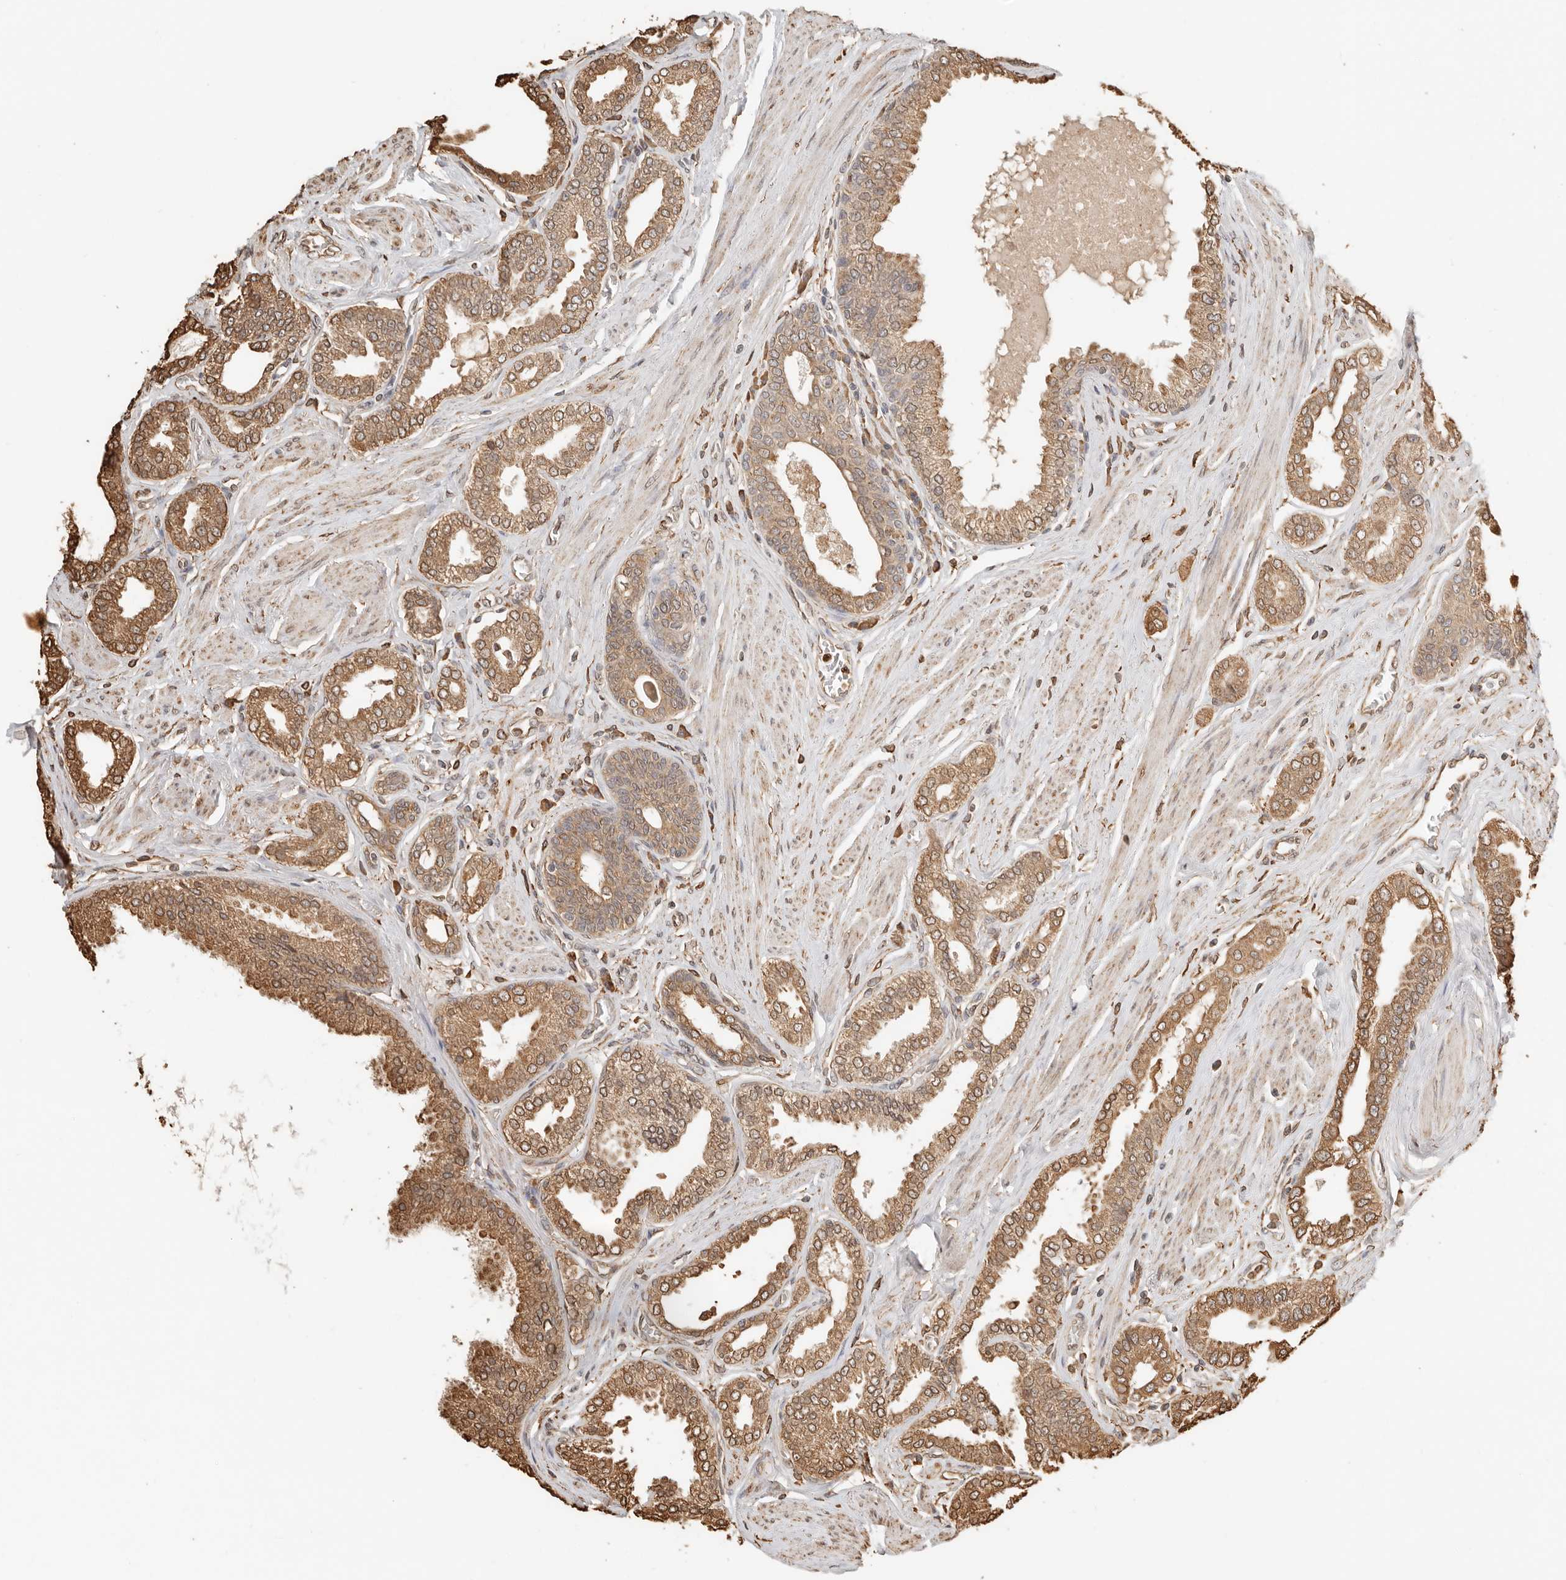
{"staining": {"intensity": "moderate", "quantity": ">75%", "location": "cytoplasmic/membranous,nuclear"}, "tissue": "prostate cancer", "cell_type": "Tumor cells", "image_type": "cancer", "snomed": [{"axis": "morphology", "description": "Adenocarcinoma, Low grade"}, {"axis": "topography", "description": "Prostate"}], "caption": "There is medium levels of moderate cytoplasmic/membranous and nuclear expression in tumor cells of prostate cancer (low-grade adenocarcinoma), as demonstrated by immunohistochemical staining (brown color).", "gene": "ARHGEF10L", "patient": {"sex": "male", "age": 63}}